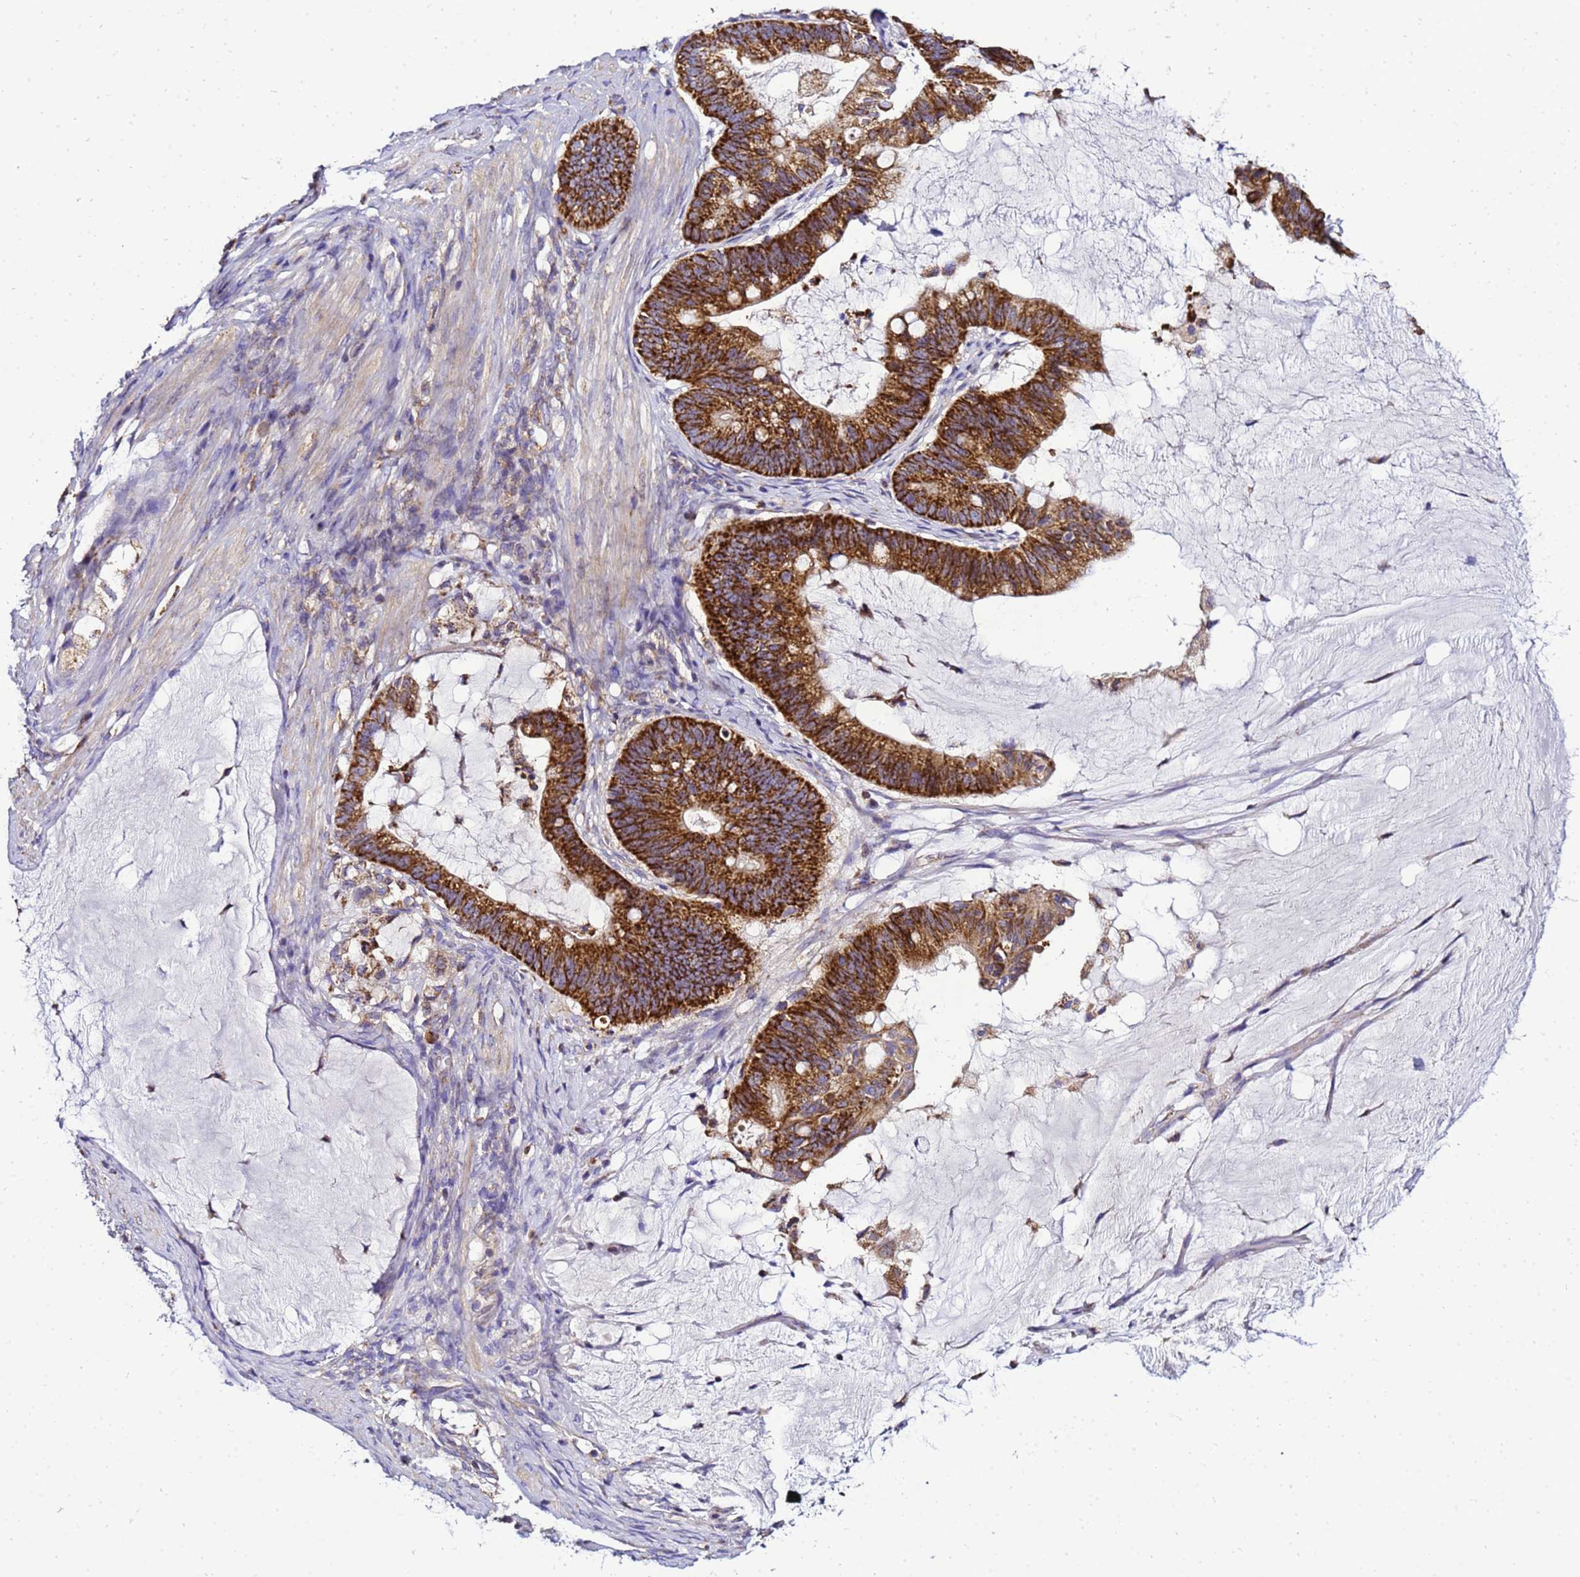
{"staining": {"intensity": "strong", "quantity": ">75%", "location": "cytoplasmic/membranous"}, "tissue": "ovarian cancer", "cell_type": "Tumor cells", "image_type": "cancer", "snomed": [{"axis": "morphology", "description": "Cystadenocarcinoma, mucinous, NOS"}, {"axis": "topography", "description": "Ovary"}], "caption": "Immunohistochemical staining of ovarian cancer reveals strong cytoplasmic/membranous protein staining in about >75% of tumor cells.", "gene": "HIGD2A", "patient": {"sex": "female", "age": 61}}